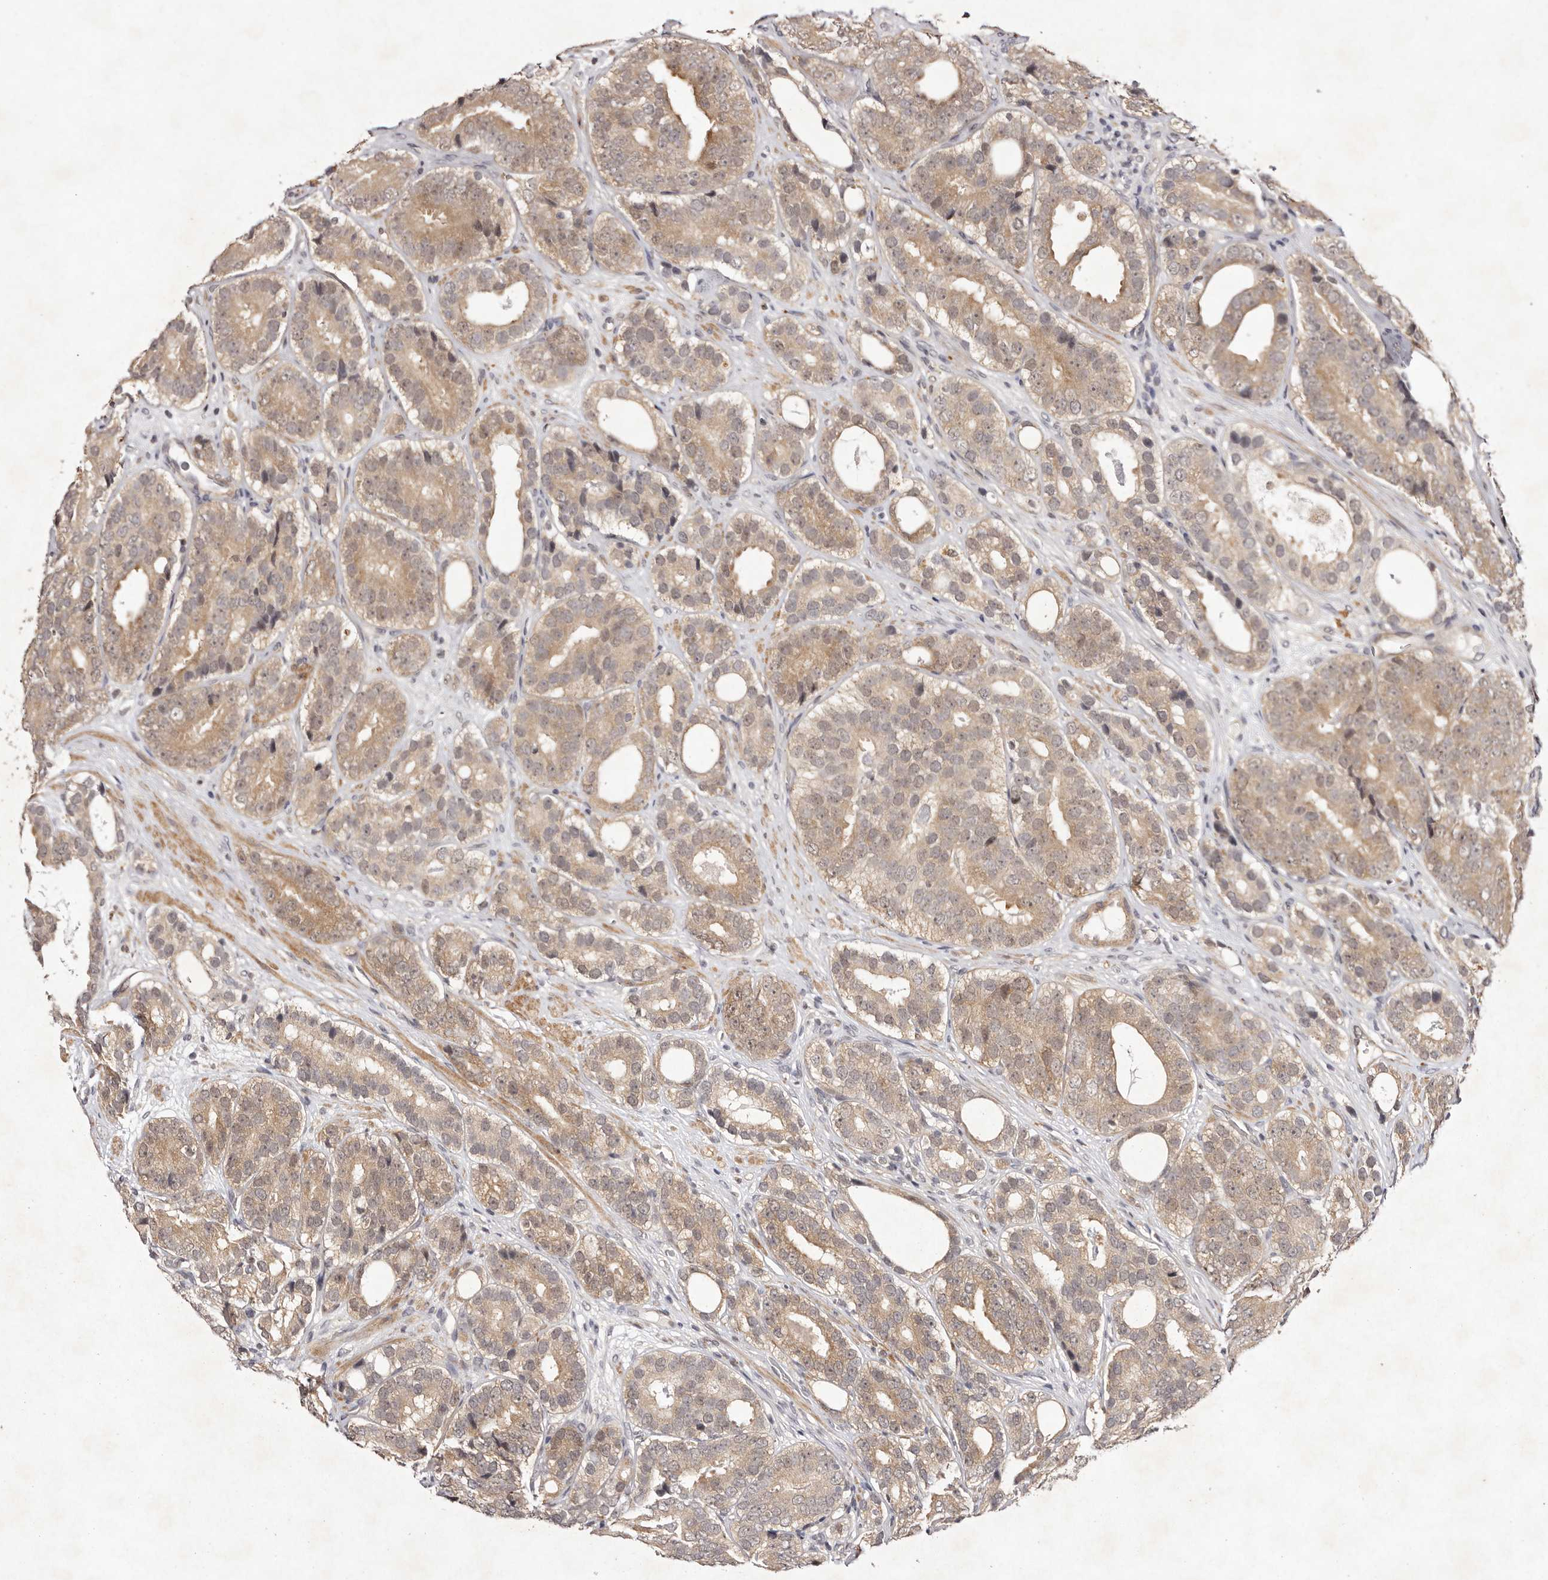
{"staining": {"intensity": "moderate", "quantity": ">75%", "location": "cytoplasmic/membranous,nuclear"}, "tissue": "prostate cancer", "cell_type": "Tumor cells", "image_type": "cancer", "snomed": [{"axis": "morphology", "description": "Adenocarcinoma, High grade"}, {"axis": "topography", "description": "Prostate"}], "caption": "Immunohistochemical staining of prostate cancer reveals medium levels of moderate cytoplasmic/membranous and nuclear protein expression in approximately >75% of tumor cells.", "gene": "BUD31", "patient": {"sex": "male", "age": 56}}